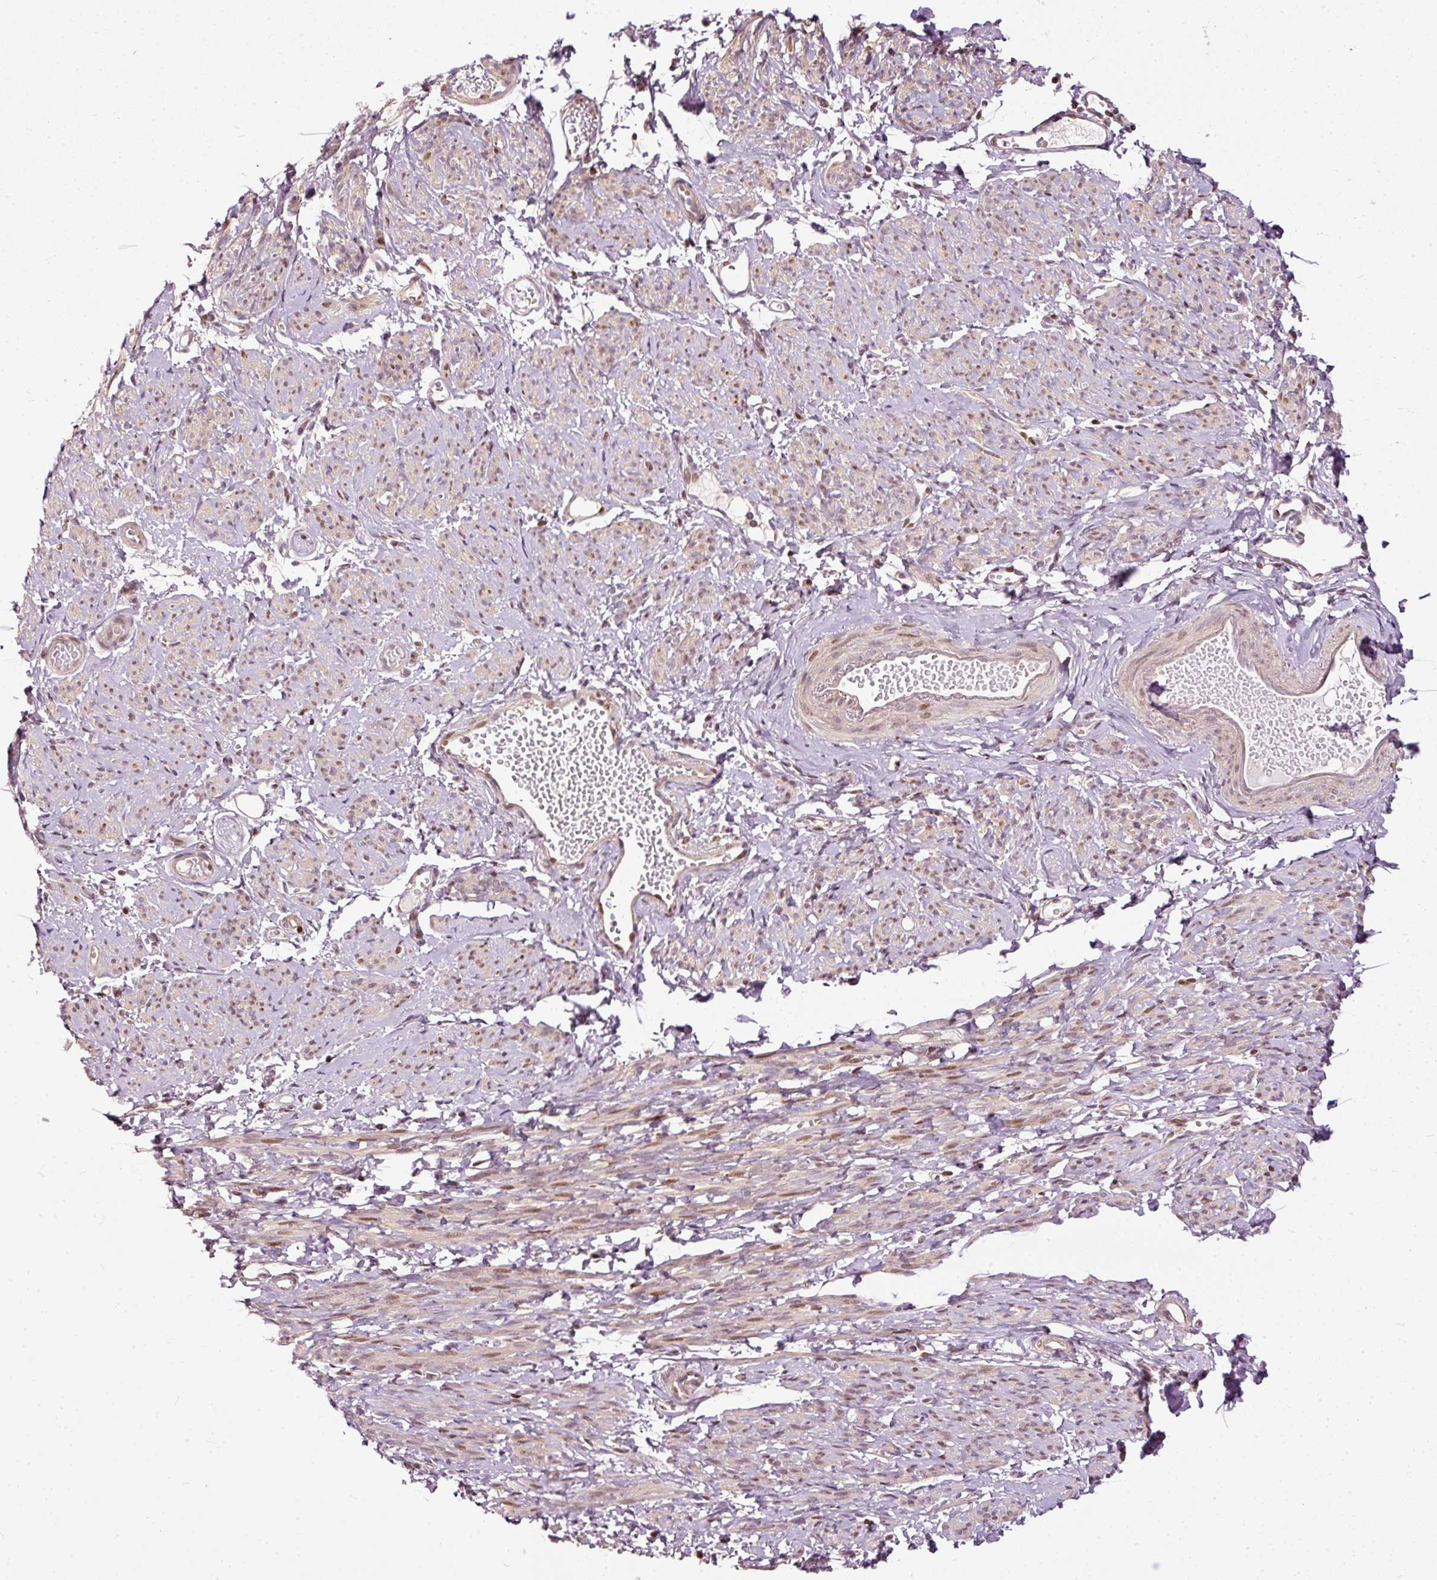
{"staining": {"intensity": "moderate", "quantity": "25%-75%", "location": "nuclear"}, "tissue": "smooth muscle", "cell_type": "Smooth muscle cells", "image_type": "normal", "snomed": [{"axis": "morphology", "description": "Normal tissue, NOS"}, {"axis": "topography", "description": "Smooth muscle"}], "caption": "There is medium levels of moderate nuclear staining in smooth muscle cells of benign smooth muscle, as demonstrated by immunohistochemical staining (brown color).", "gene": "ZNF778", "patient": {"sex": "female", "age": 65}}